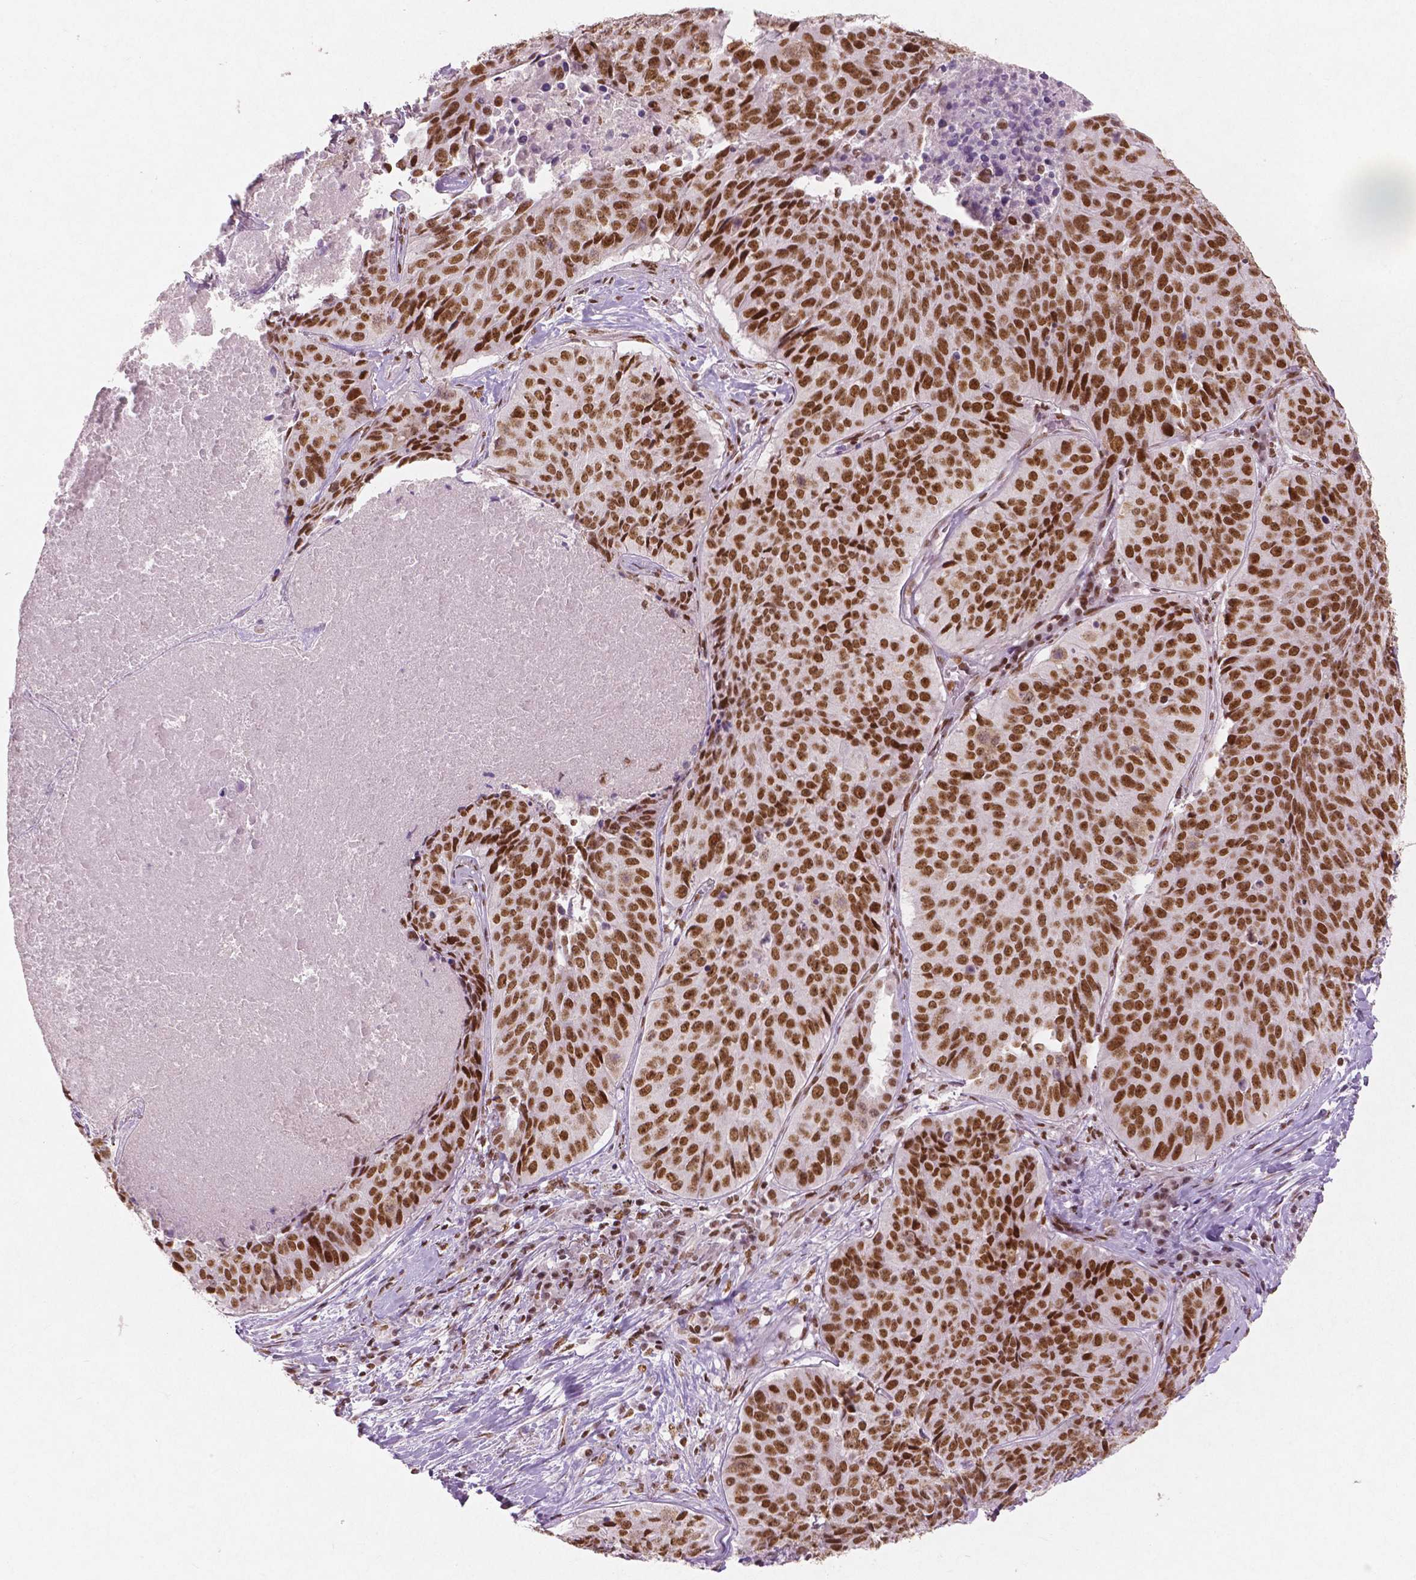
{"staining": {"intensity": "strong", "quantity": ">75%", "location": "nuclear"}, "tissue": "lung cancer", "cell_type": "Tumor cells", "image_type": "cancer", "snomed": [{"axis": "morphology", "description": "Normal tissue, NOS"}, {"axis": "morphology", "description": "Squamous cell carcinoma, NOS"}, {"axis": "topography", "description": "Bronchus"}, {"axis": "topography", "description": "Lung"}], "caption": "Brown immunohistochemical staining in human lung squamous cell carcinoma displays strong nuclear staining in approximately >75% of tumor cells.", "gene": "BRD4", "patient": {"sex": "male", "age": 64}}